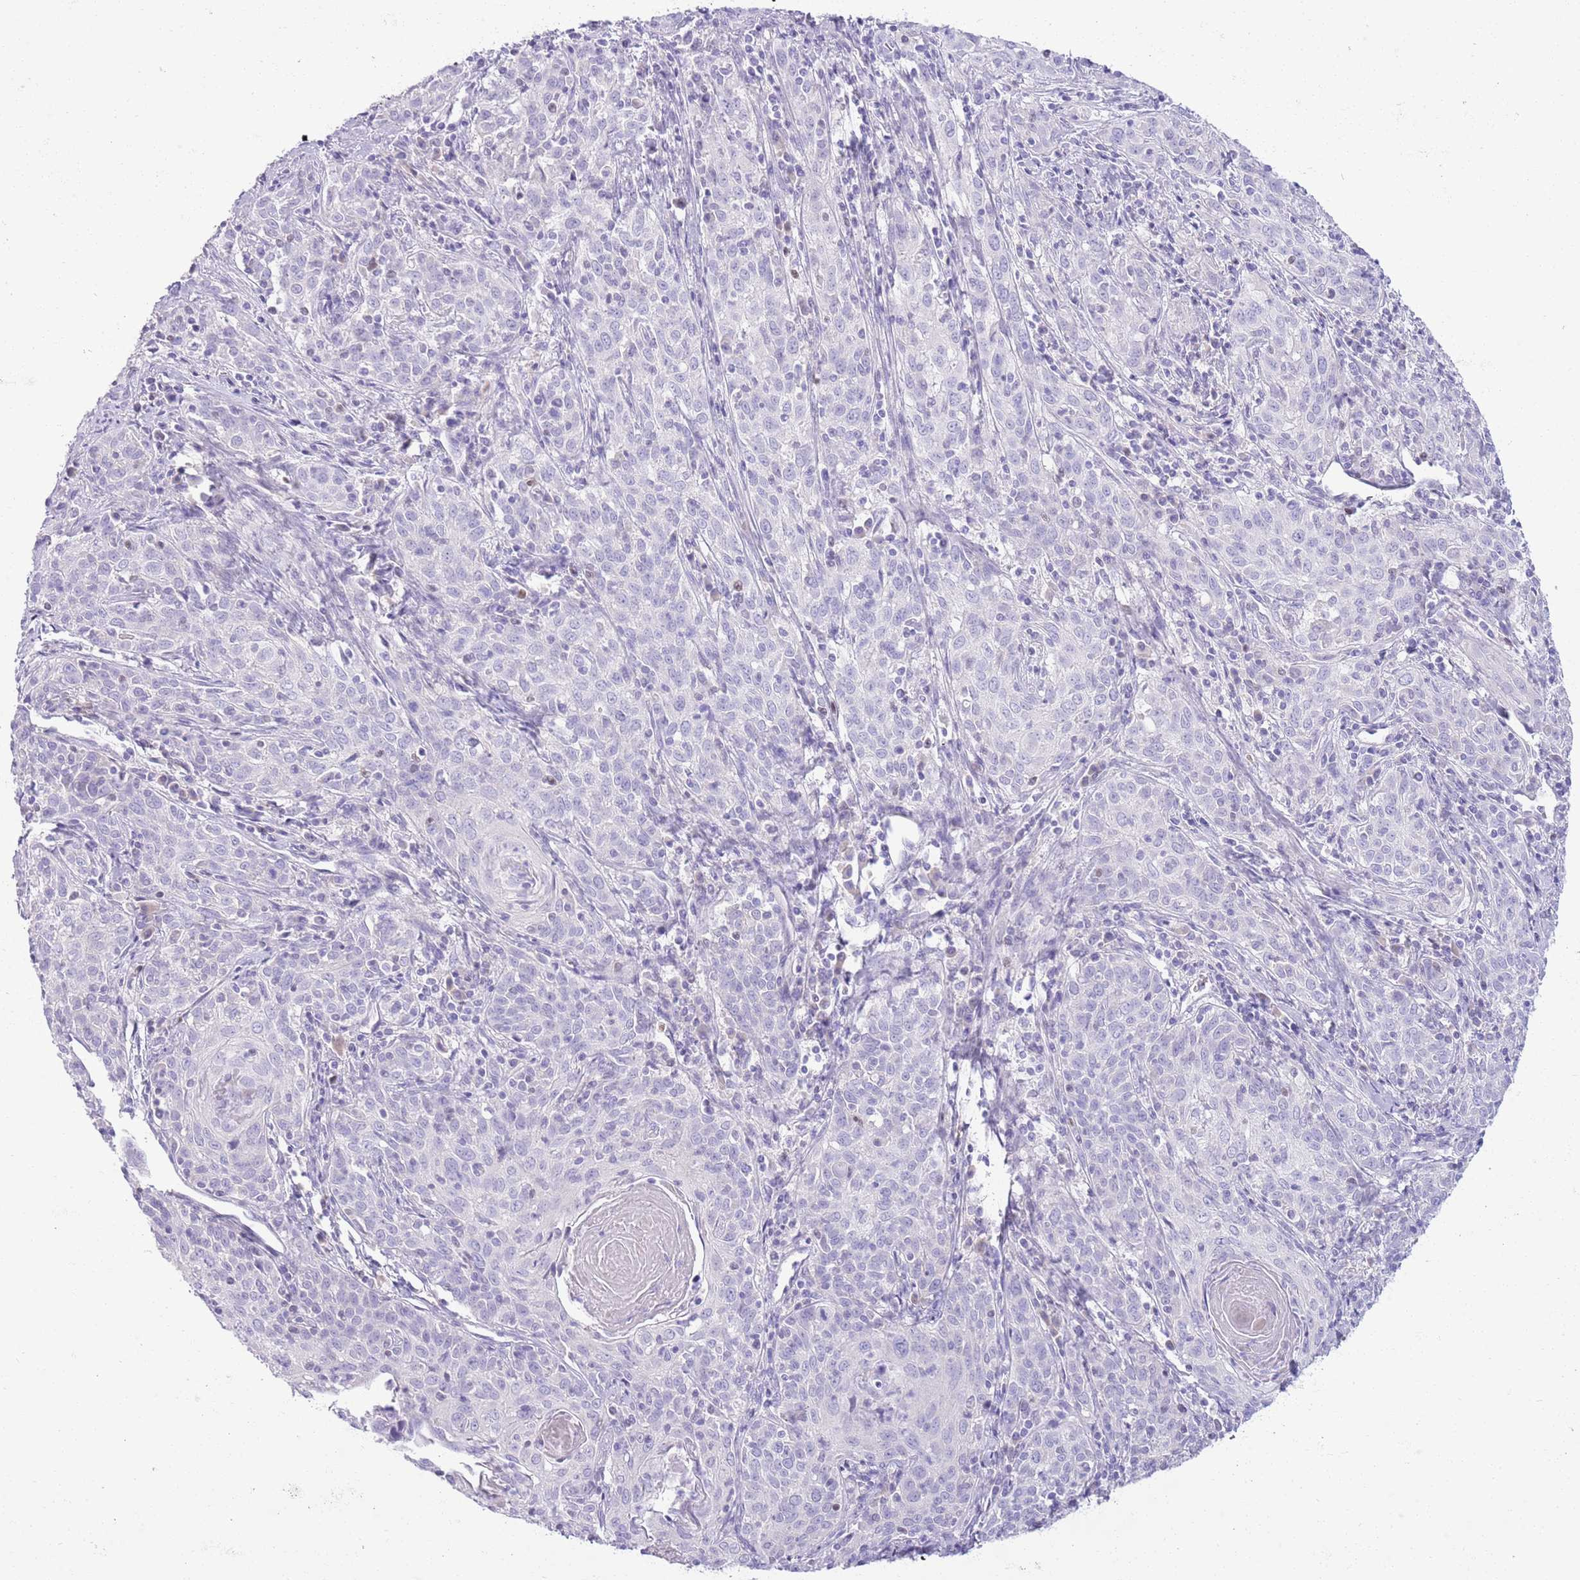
{"staining": {"intensity": "negative", "quantity": "none", "location": "none"}, "tissue": "cervical cancer", "cell_type": "Tumor cells", "image_type": "cancer", "snomed": [{"axis": "morphology", "description": "Squamous cell carcinoma, NOS"}, {"axis": "topography", "description": "Cervix"}], "caption": "There is no significant expression in tumor cells of squamous cell carcinoma (cervical). (DAB immunohistochemistry with hematoxylin counter stain).", "gene": "TOX2", "patient": {"sex": "female", "age": 57}}